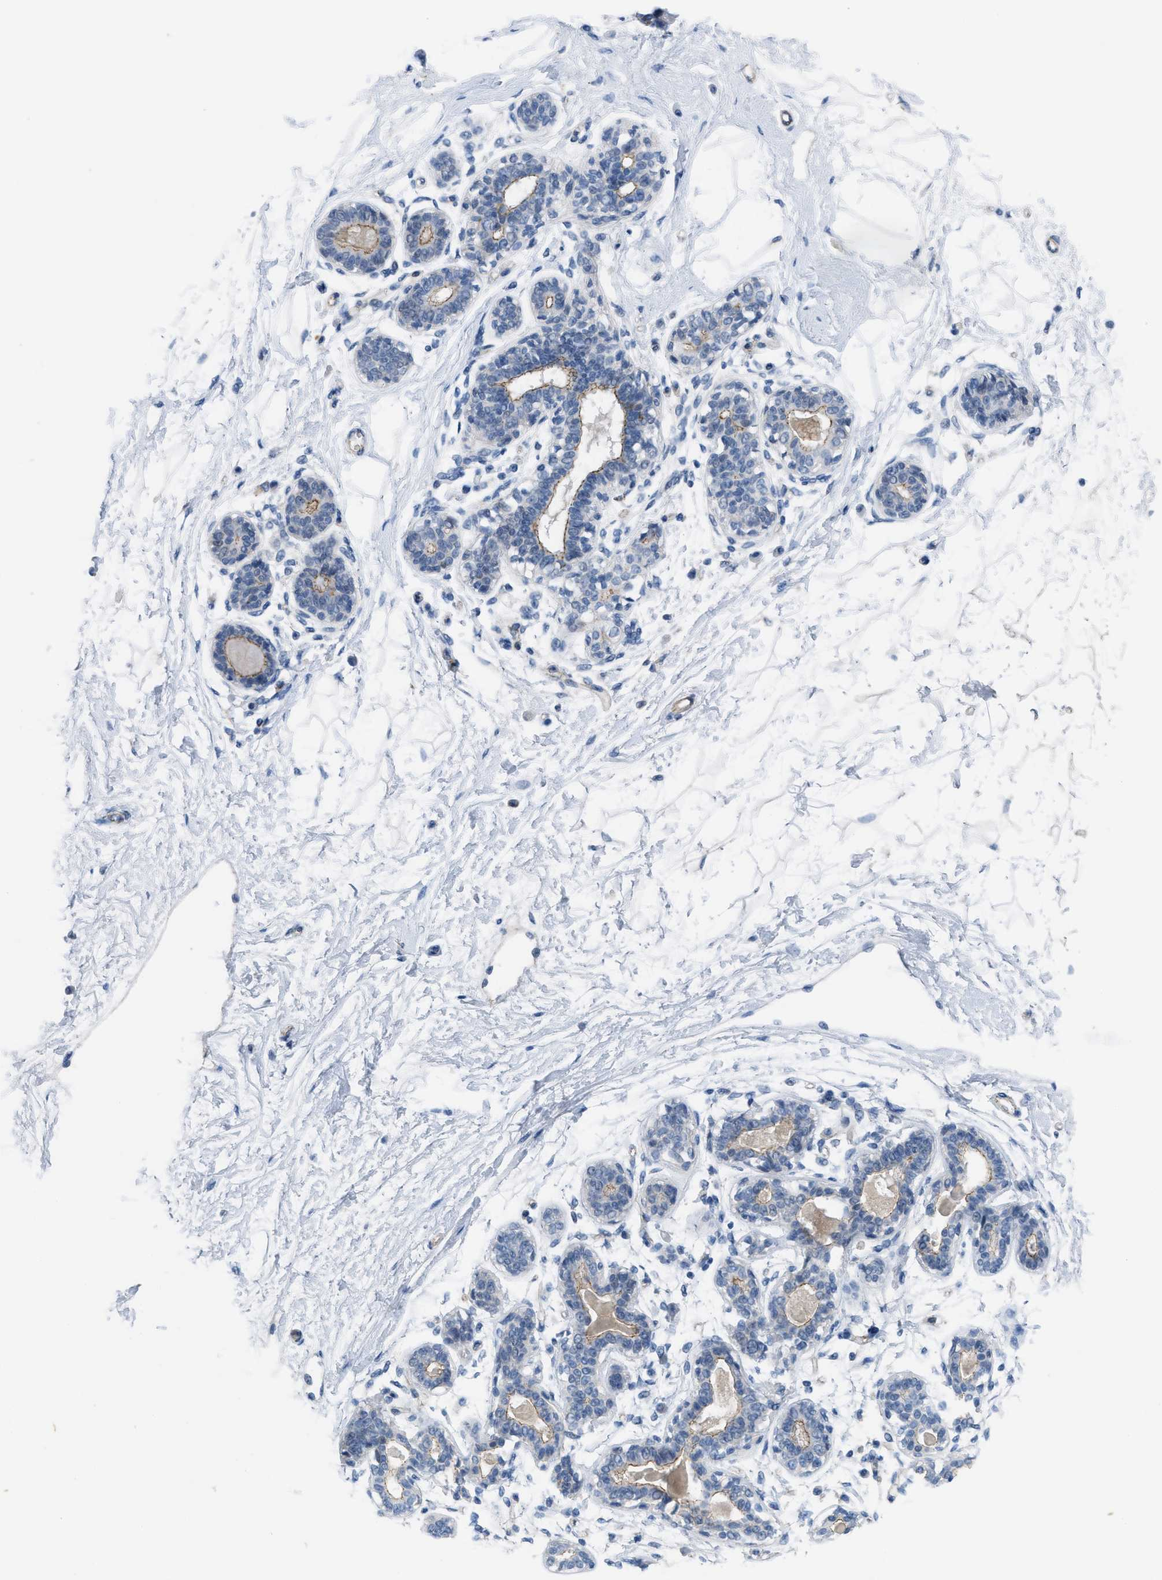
{"staining": {"intensity": "negative", "quantity": "none", "location": "none"}, "tissue": "breast", "cell_type": "Adipocytes", "image_type": "normal", "snomed": [{"axis": "morphology", "description": "Normal tissue, NOS"}, {"axis": "topography", "description": "Breast"}], "caption": "This is a histopathology image of immunohistochemistry staining of benign breast, which shows no expression in adipocytes.", "gene": "CRB3", "patient": {"sex": "female", "age": 45}}